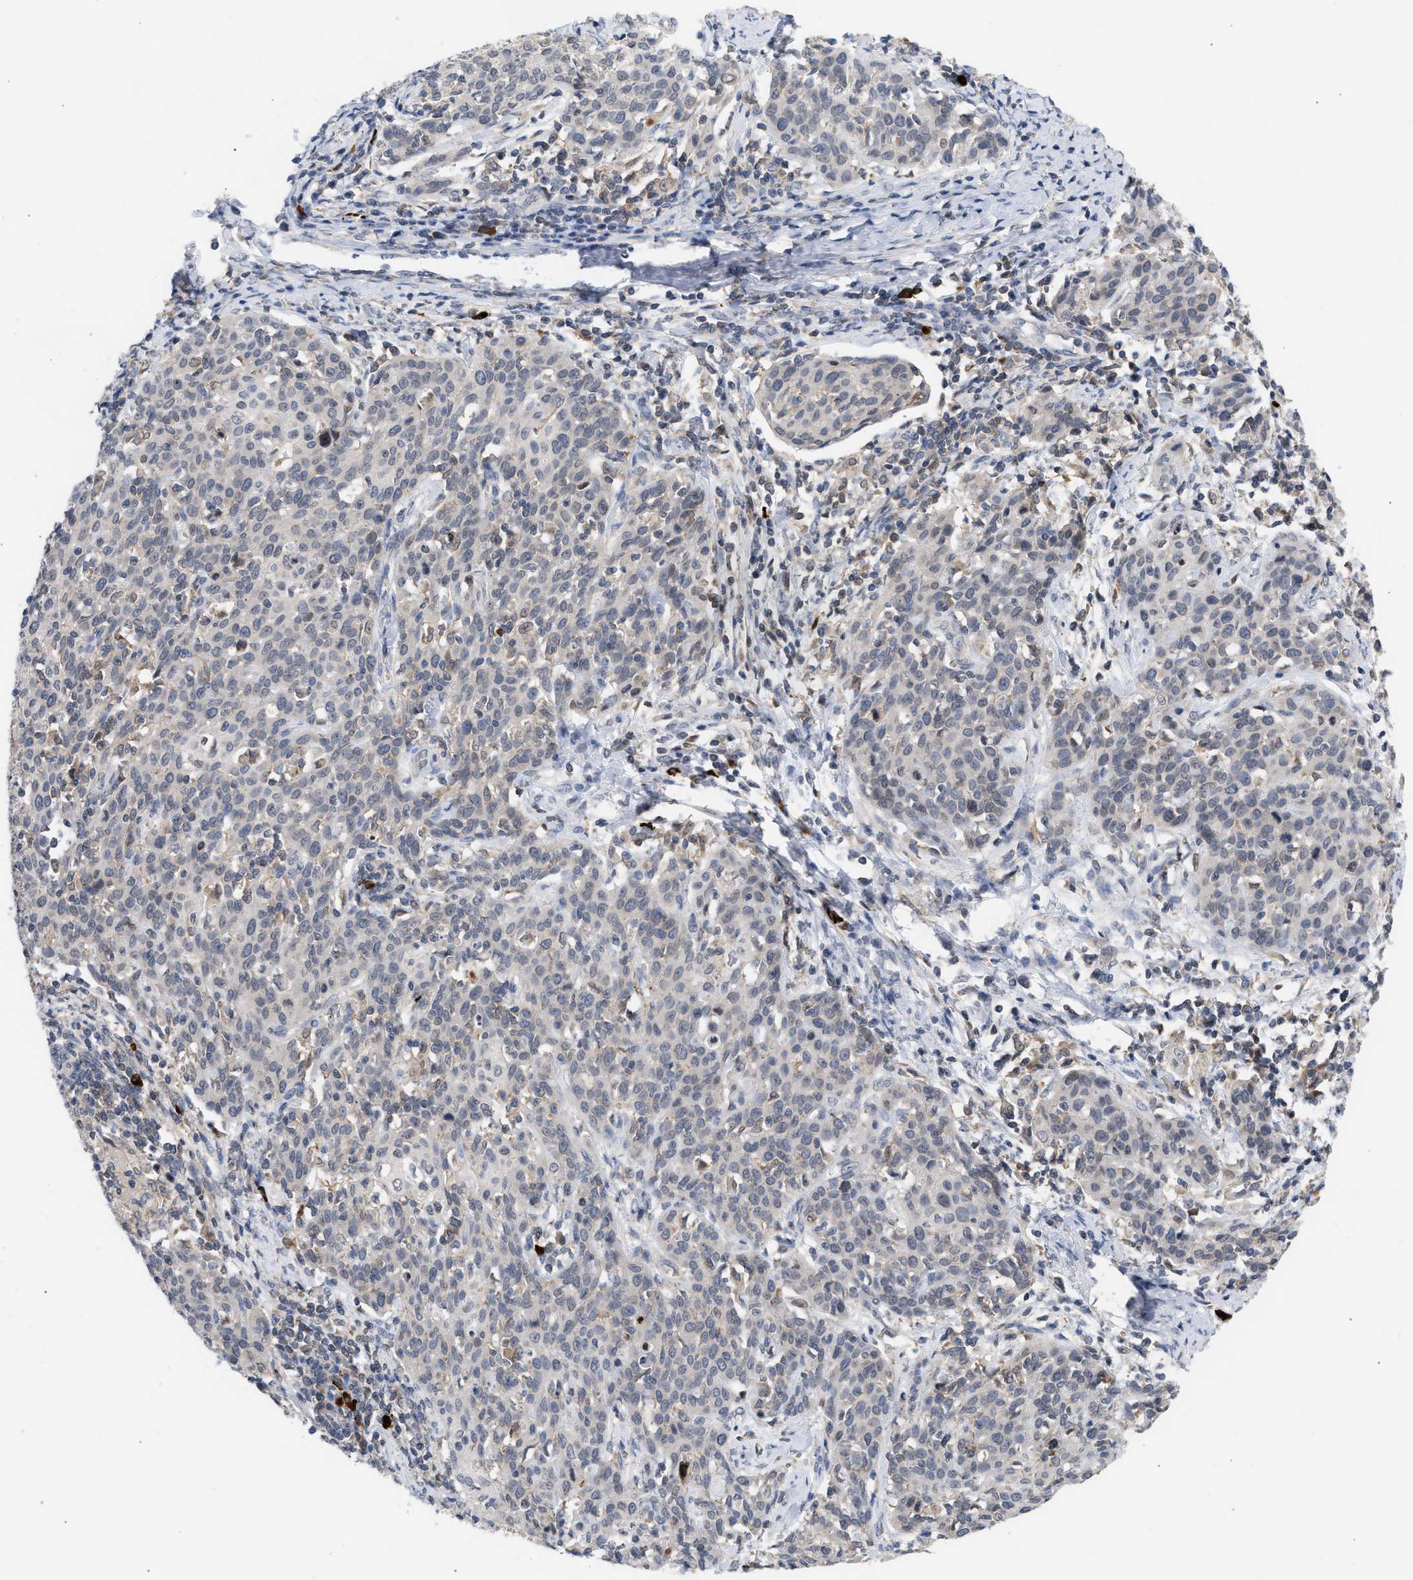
{"staining": {"intensity": "negative", "quantity": "none", "location": "none"}, "tissue": "cervical cancer", "cell_type": "Tumor cells", "image_type": "cancer", "snomed": [{"axis": "morphology", "description": "Squamous cell carcinoma, NOS"}, {"axis": "topography", "description": "Cervix"}], "caption": "Immunohistochemistry (IHC) of cervical cancer (squamous cell carcinoma) shows no staining in tumor cells.", "gene": "NUP62", "patient": {"sex": "female", "age": 38}}